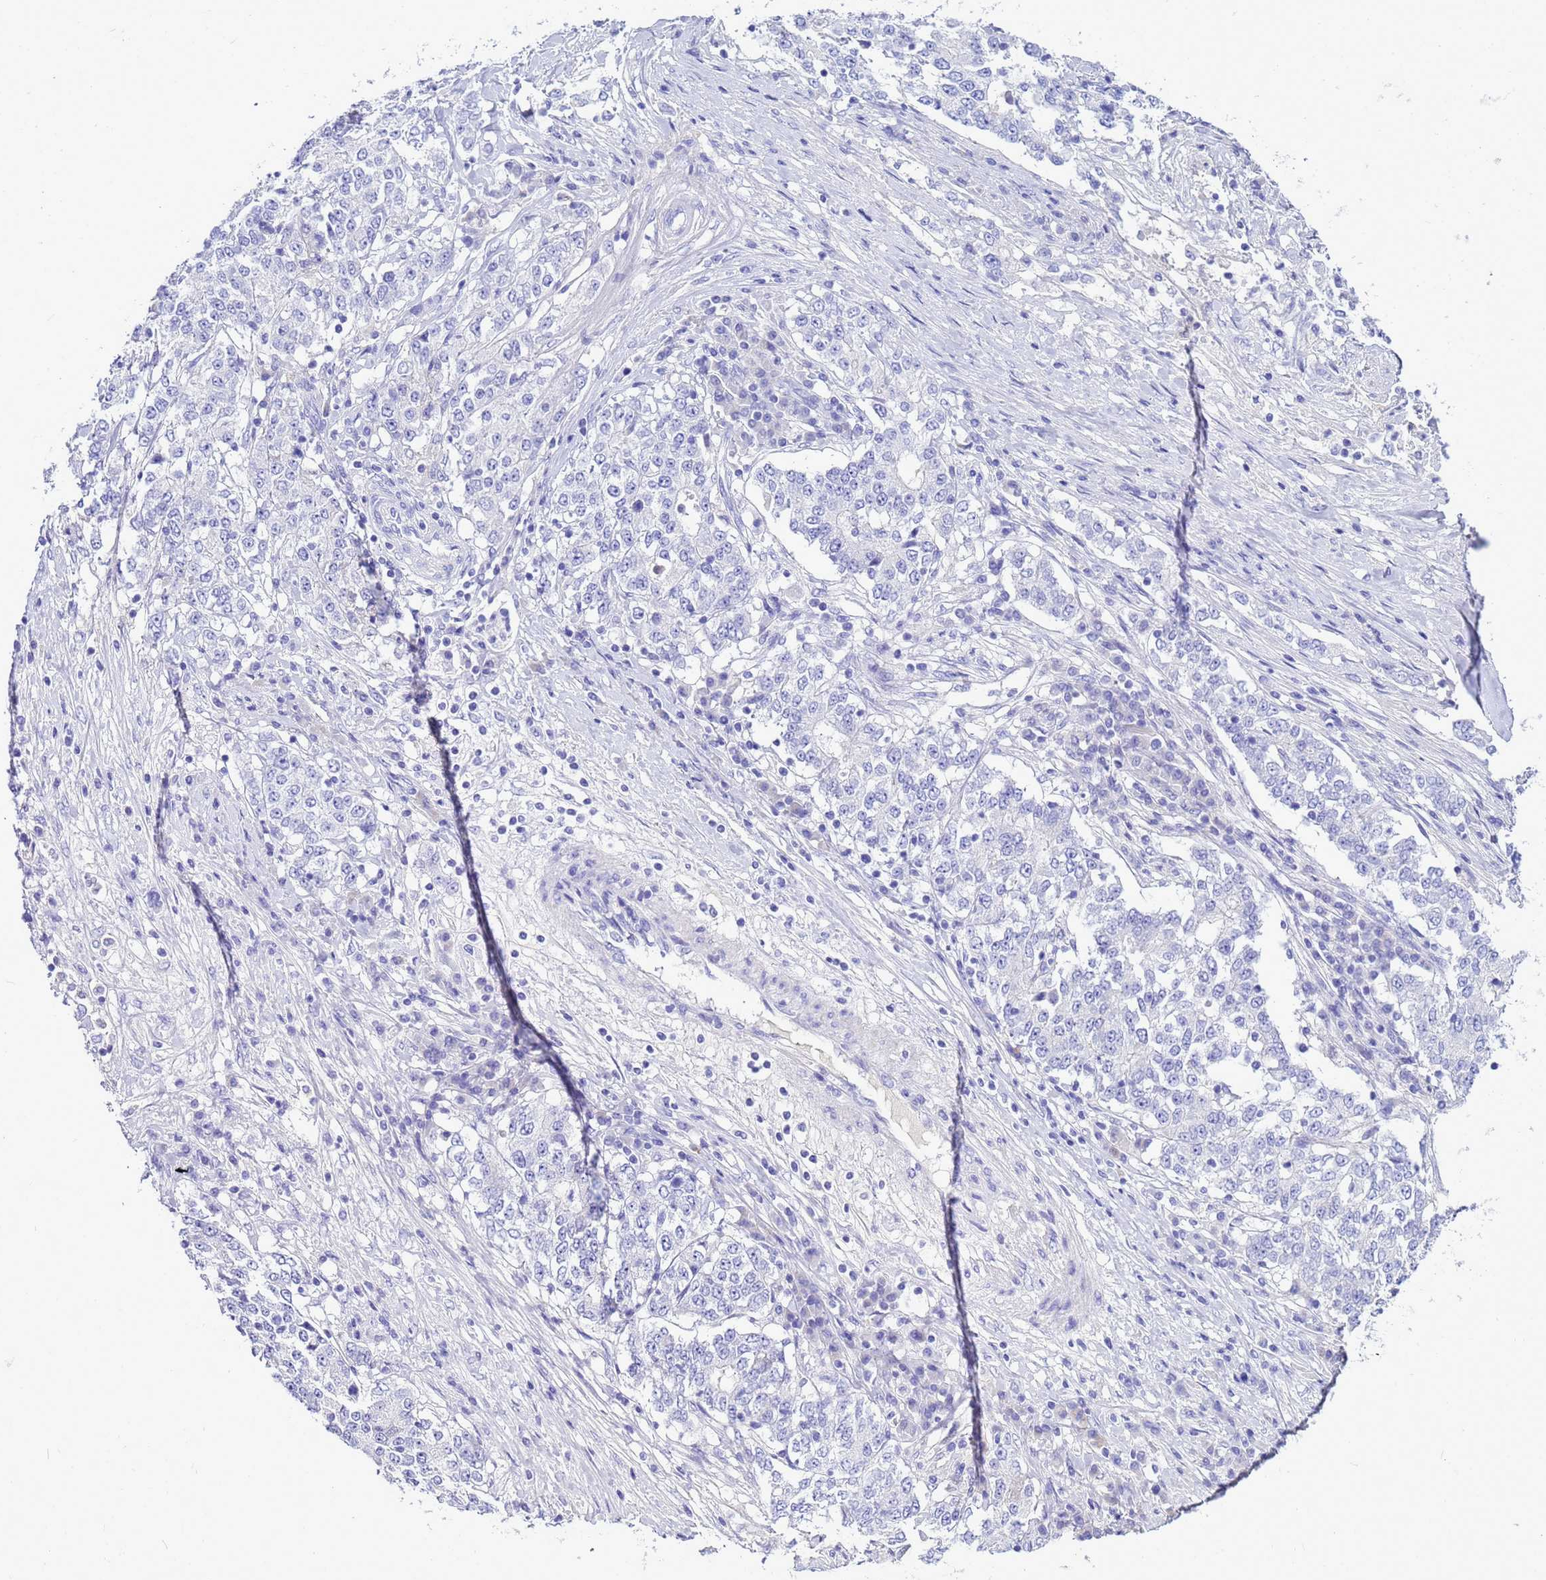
{"staining": {"intensity": "negative", "quantity": "none", "location": "none"}, "tissue": "stomach cancer", "cell_type": "Tumor cells", "image_type": "cancer", "snomed": [{"axis": "morphology", "description": "Adenocarcinoma, NOS"}, {"axis": "topography", "description": "Stomach"}], "caption": "A high-resolution histopathology image shows immunohistochemistry (IHC) staining of stomach cancer, which exhibits no significant staining in tumor cells.", "gene": "SYCN", "patient": {"sex": "male", "age": 59}}